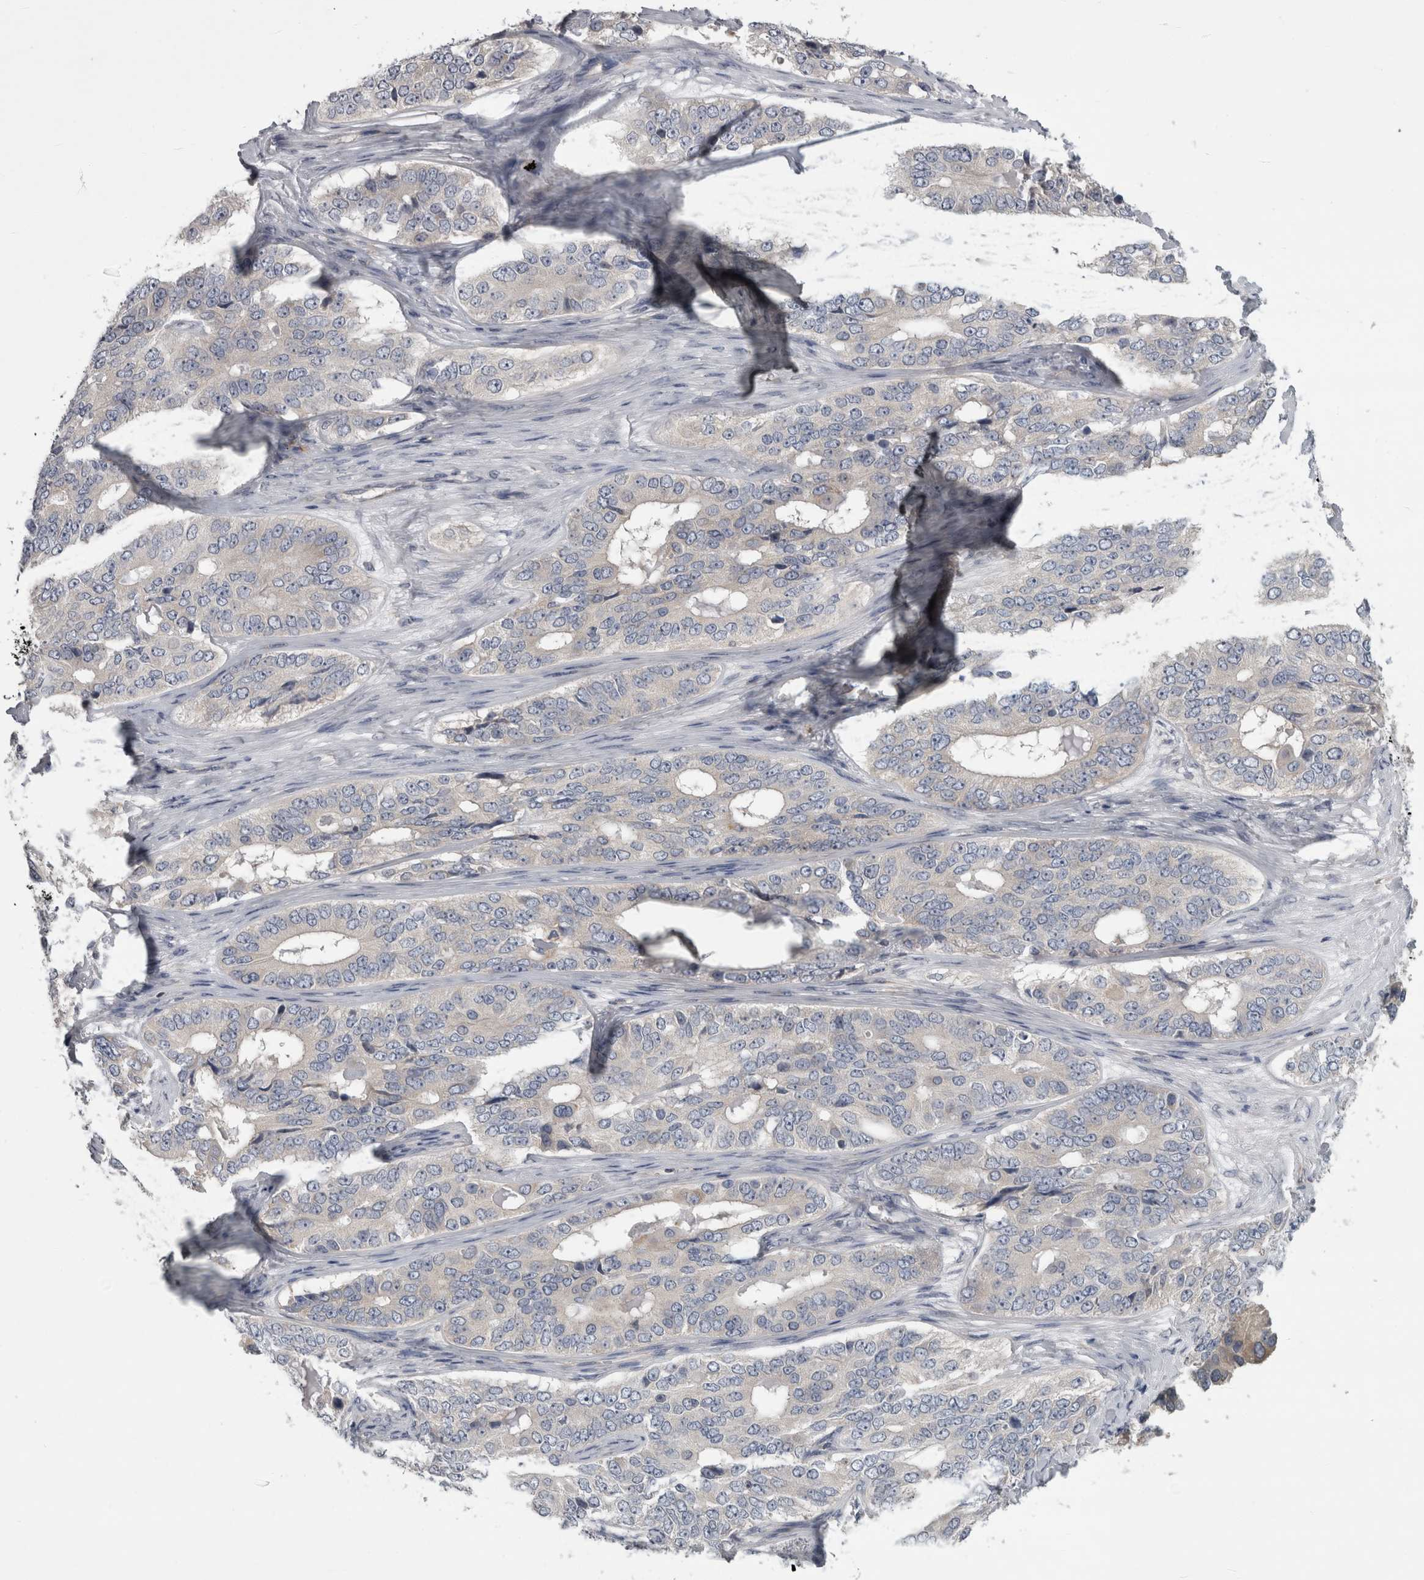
{"staining": {"intensity": "negative", "quantity": "none", "location": "none"}, "tissue": "ovarian cancer", "cell_type": "Tumor cells", "image_type": "cancer", "snomed": [{"axis": "morphology", "description": "Carcinoma, endometroid"}, {"axis": "topography", "description": "Ovary"}], "caption": "There is no significant staining in tumor cells of ovarian endometroid carcinoma.", "gene": "PRRC2C", "patient": {"sex": "female", "age": 51}}